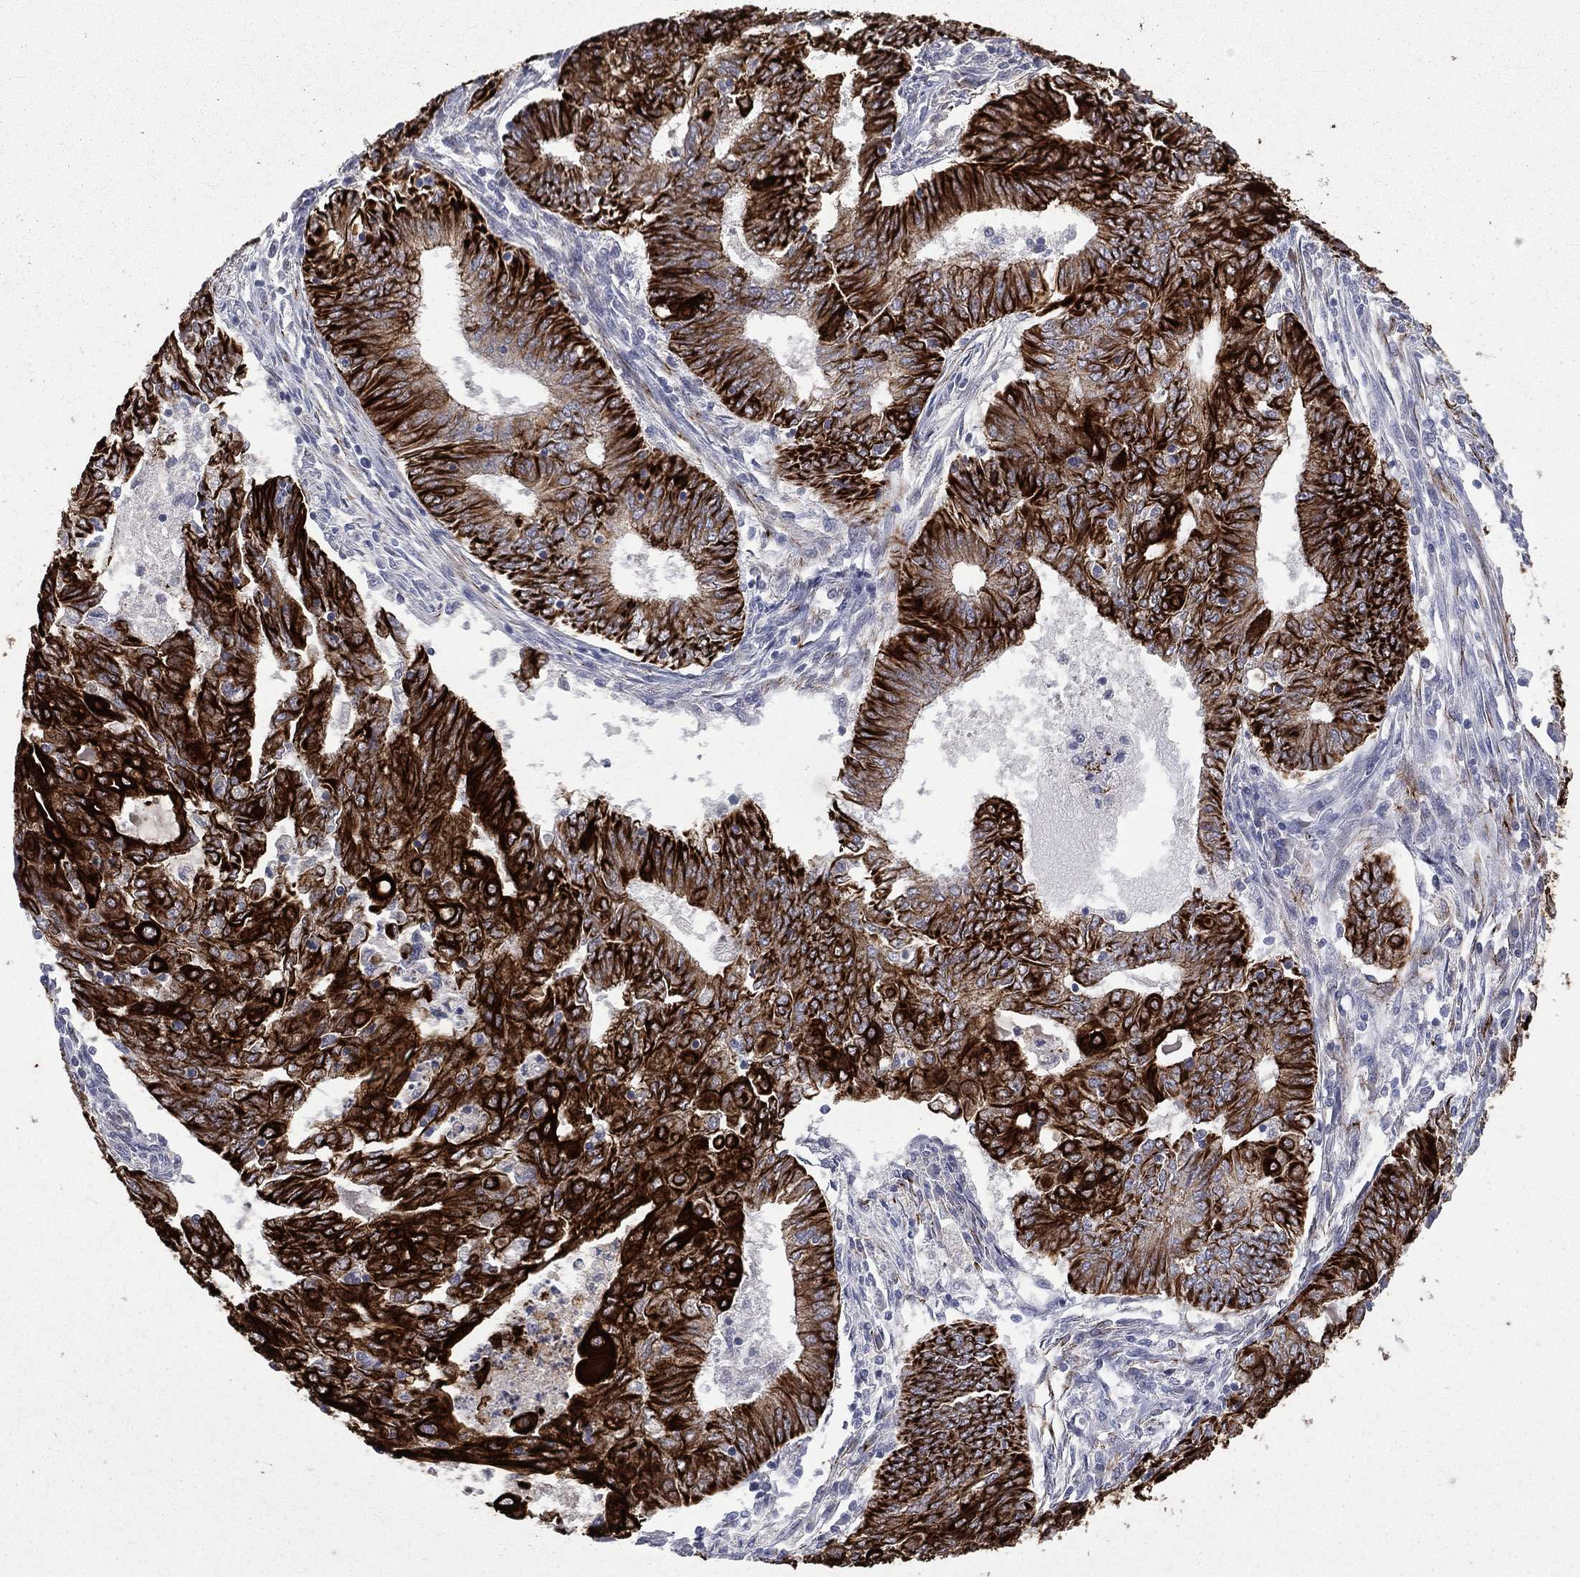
{"staining": {"intensity": "strong", "quantity": ">75%", "location": "cytoplasmic/membranous"}, "tissue": "endometrial cancer", "cell_type": "Tumor cells", "image_type": "cancer", "snomed": [{"axis": "morphology", "description": "Adenocarcinoma, NOS"}, {"axis": "topography", "description": "Endometrium"}], "caption": "IHC micrograph of endometrial cancer (adenocarcinoma) stained for a protein (brown), which displays high levels of strong cytoplasmic/membranous staining in approximately >75% of tumor cells.", "gene": "KRT7", "patient": {"sex": "female", "age": 62}}